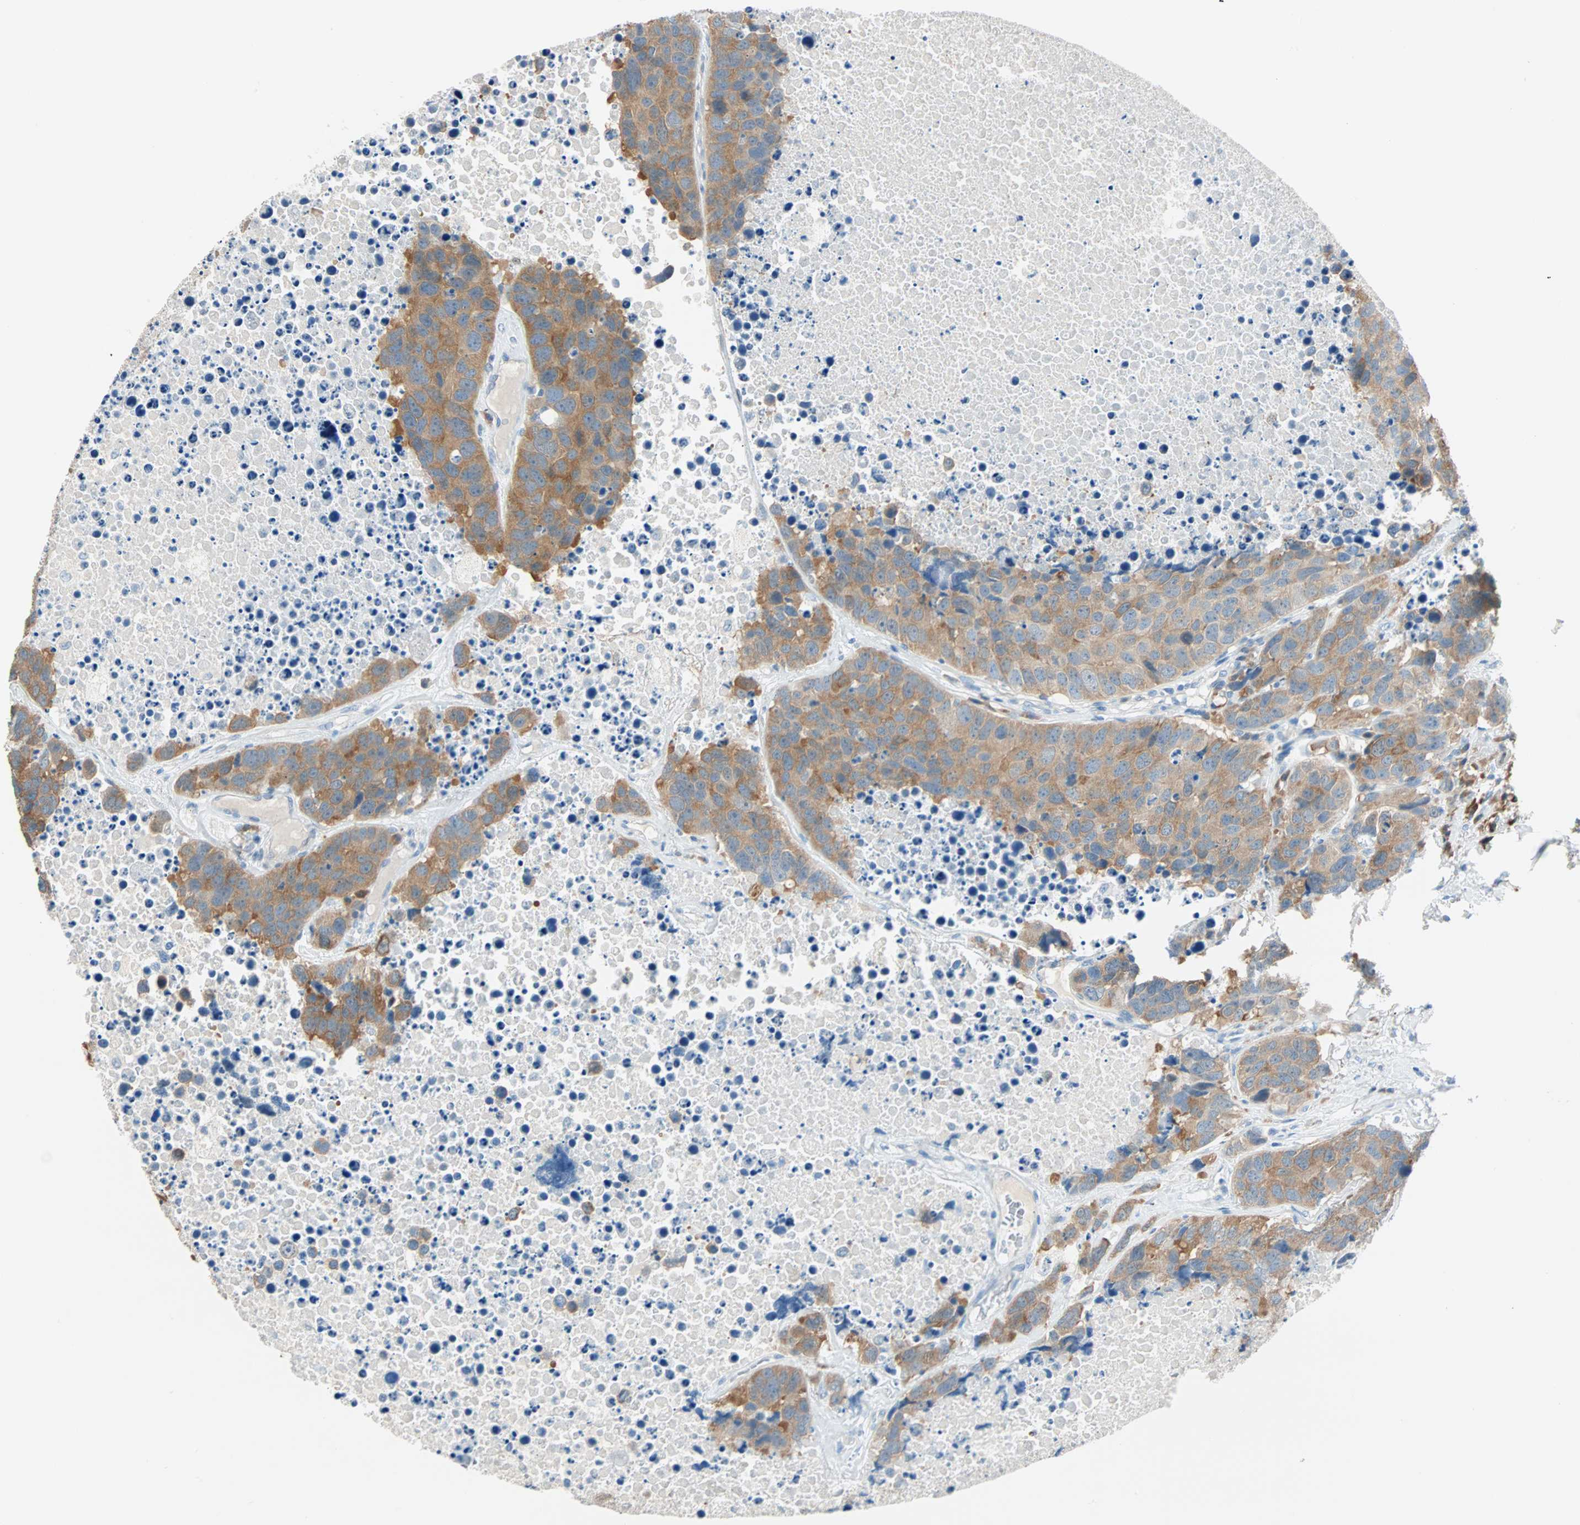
{"staining": {"intensity": "strong", "quantity": ">75%", "location": "cytoplasmic/membranous"}, "tissue": "carcinoid", "cell_type": "Tumor cells", "image_type": "cancer", "snomed": [{"axis": "morphology", "description": "Carcinoid, malignant, NOS"}, {"axis": "topography", "description": "Lung"}], "caption": "Immunohistochemistry image of neoplastic tissue: human carcinoid (malignant) stained using immunohistochemistry (IHC) shows high levels of strong protein expression localized specifically in the cytoplasmic/membranous of tumor cells, appearing as a cytoplasmic/membranous brown color.", "gene": "ATF6", "patient": {"sex": "male", "age": 60}}